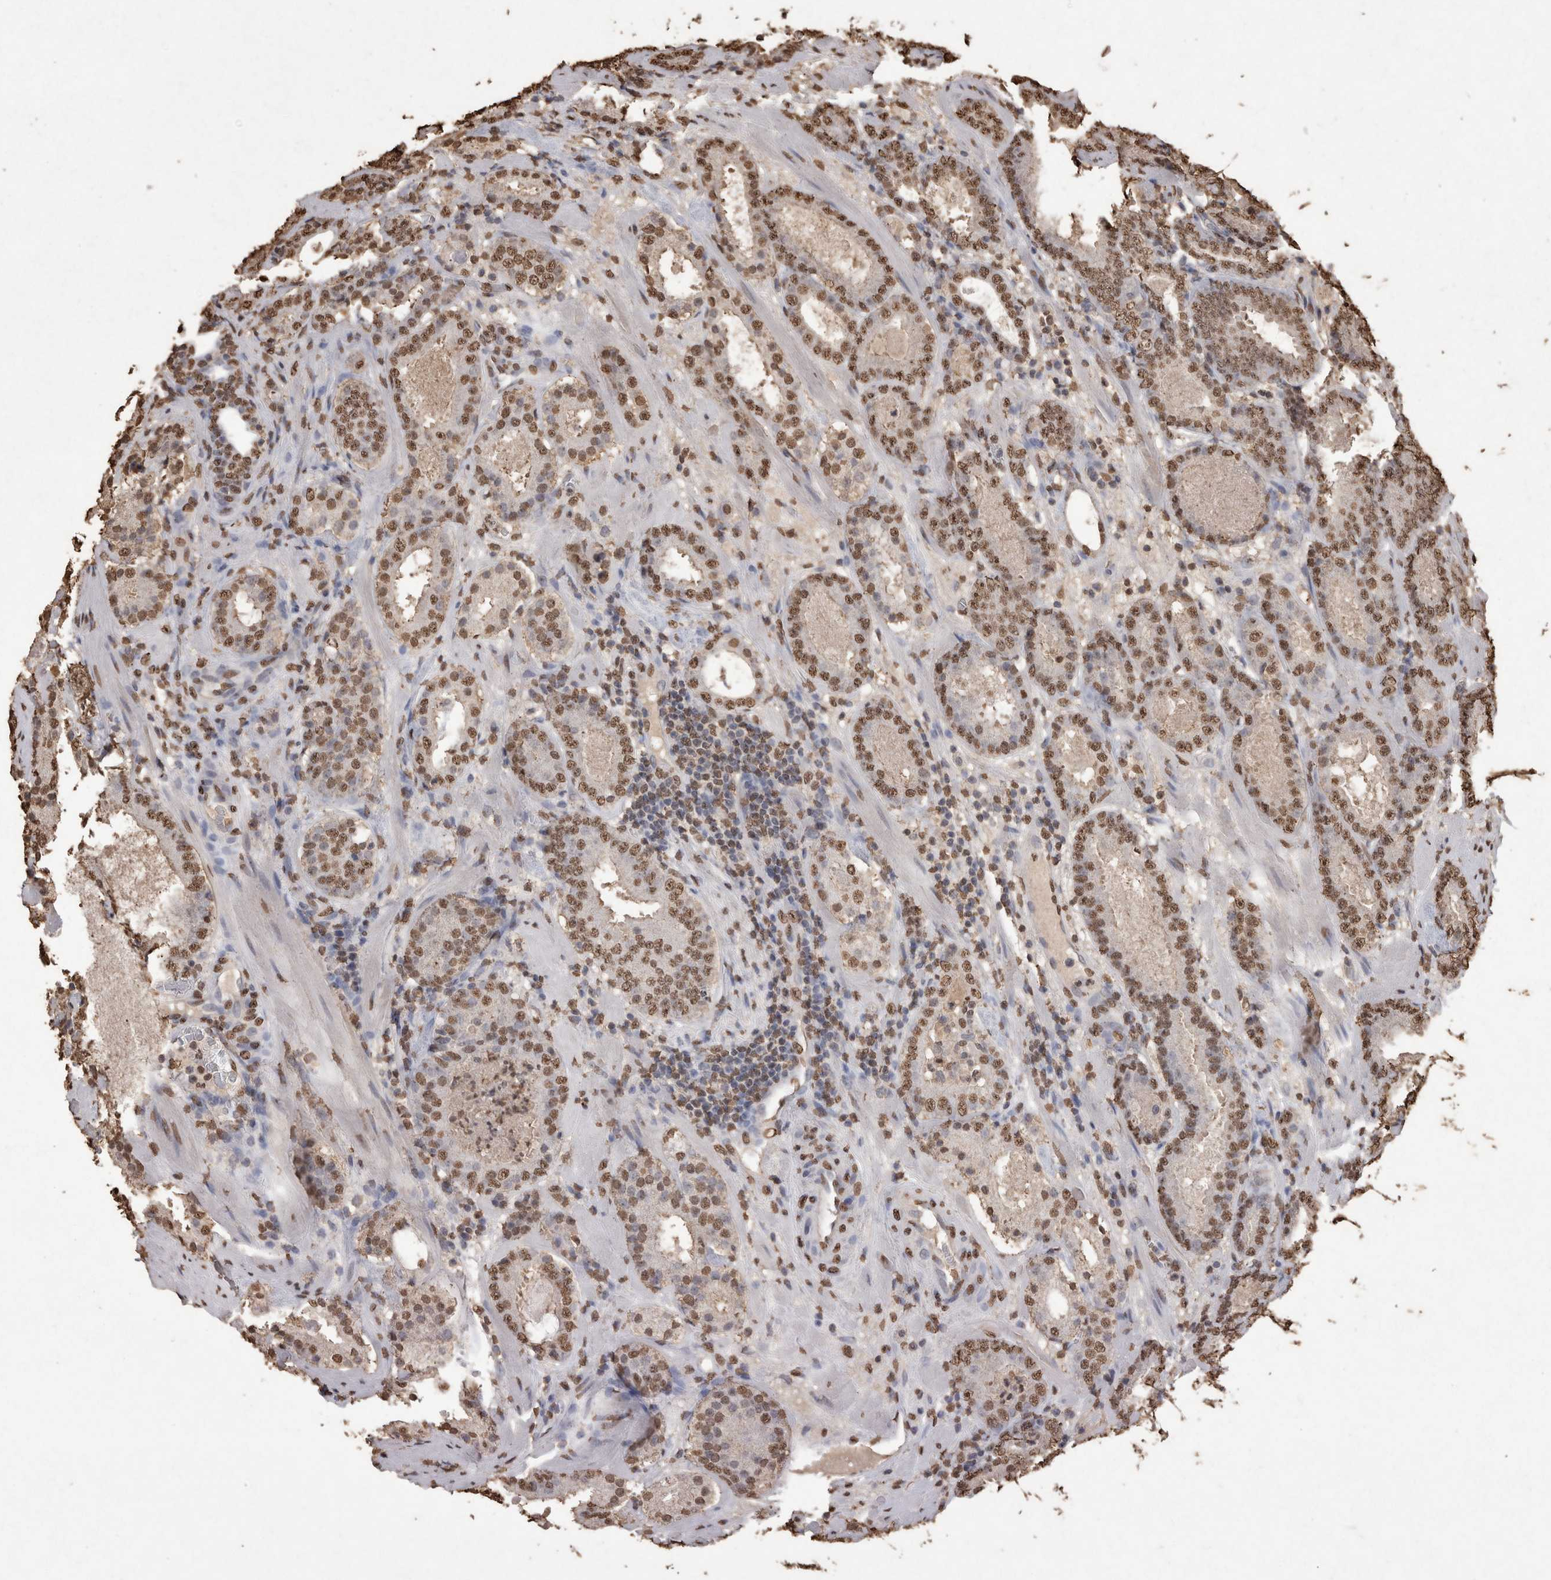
{"staining": {"intensity": "moderate", "quantity": ">75%", "location": "nuclear"}, "tissue": "prostate cancer", "cell_type": "Tumor cells", "image_type": "cancer", "snomed": [{"axis": "morphology", "description": "Adenocarcinoma, Low grade"}, {"axis": "topography", "description": "Prostate"}], "caption": "This image exhibits prostate cancer stained with immunohistochemistry to label a protein in brown. The nuclear of tumor cells show moderate positivity for the protein. Nuclei are counter-stained blue.", "gene": "POU5F1", "patient": {"sex": "male", "age": 69}}